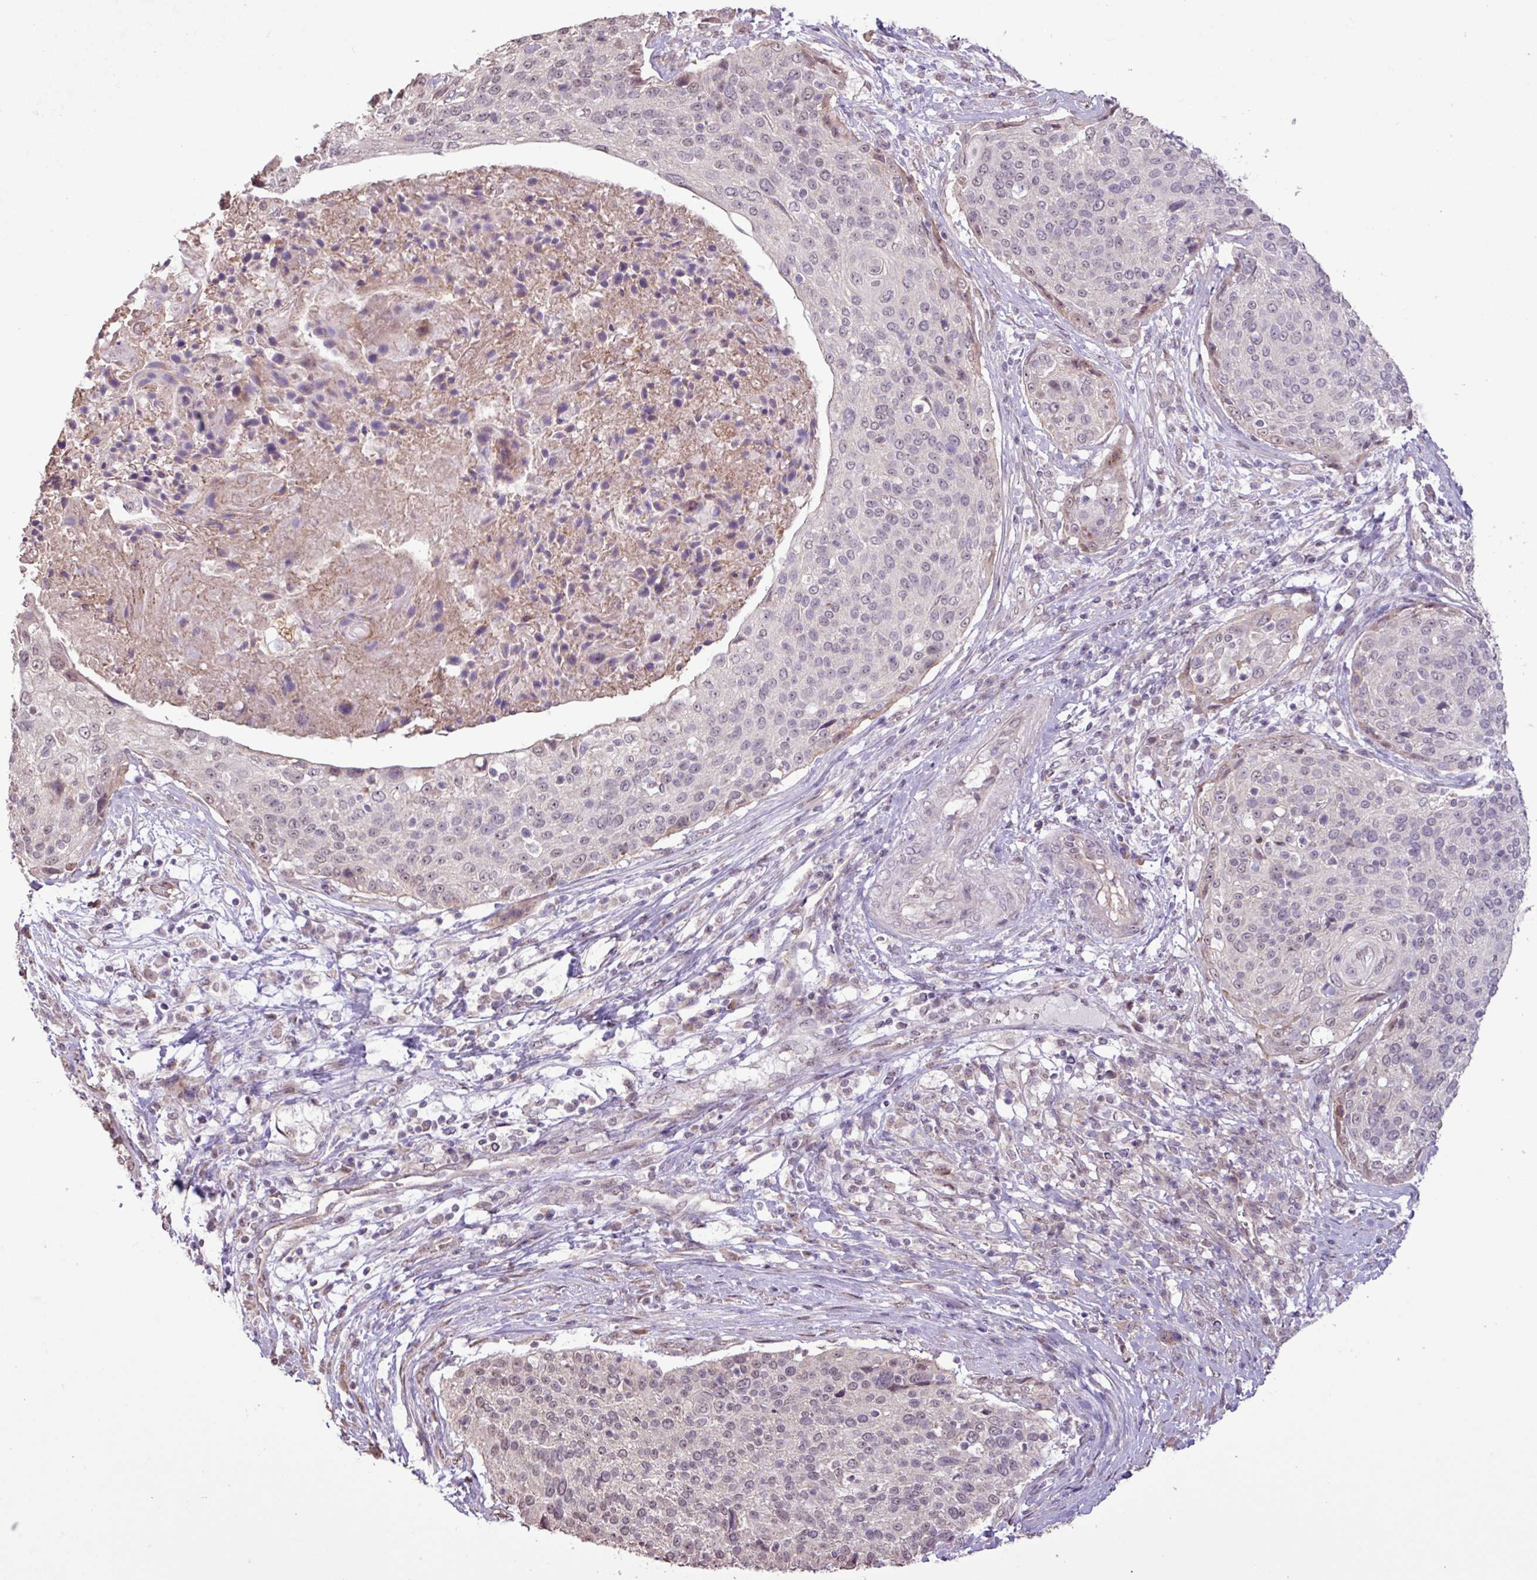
{"staining": {"intensity": "weak", "quantity": "<25%", "location": "nuclear"}, "tissue": "cervical cancer", "cell_type": "Tumor cells", "image_type": "cancer", "snomed": [{"axis": "morphology", "description": "Squamous cell carcinoma, NOS"}, {"axis": "topography", "description": "Cervix"}], "caption": "Immunohistochemistry micrograph of neoplastic tissue: cervical squamous cell carcinoma stained with DAB reveals no significant protein positivity in tumor cells.", "gene": "L3MBTL3", "patient": {"sex": "female", "age": 31}}